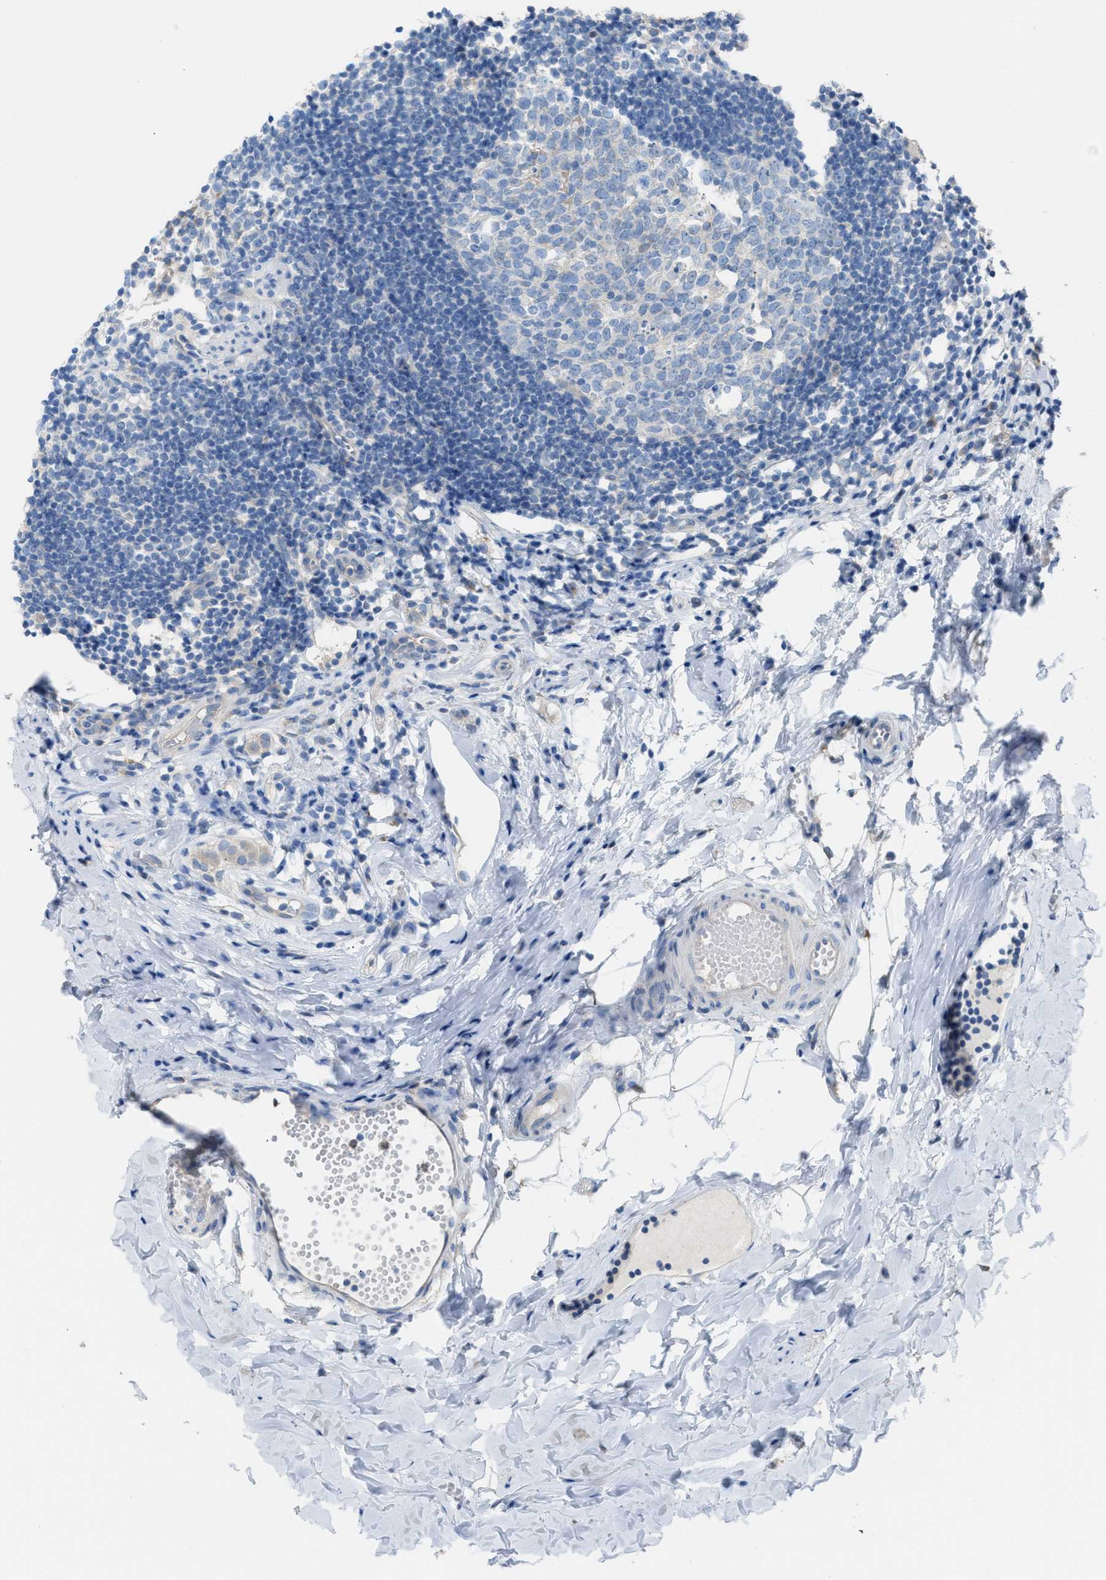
{"staining": {"intensity": "negative", "quantity": "none", "location": "none"}, "tissue": "appendix", "cell_type": "Glandular cells", "image_type": "normal", "snomed": [{"axis": "morphology", "description": "Normal tissue, NOS"}, {"axis": "topography", "description": "Appendix"}], "caption": "The image displays no significant expression in glandular cells of appendix.", "gene": "NQO2", "patient": {"sex": "female", "age": 20}}